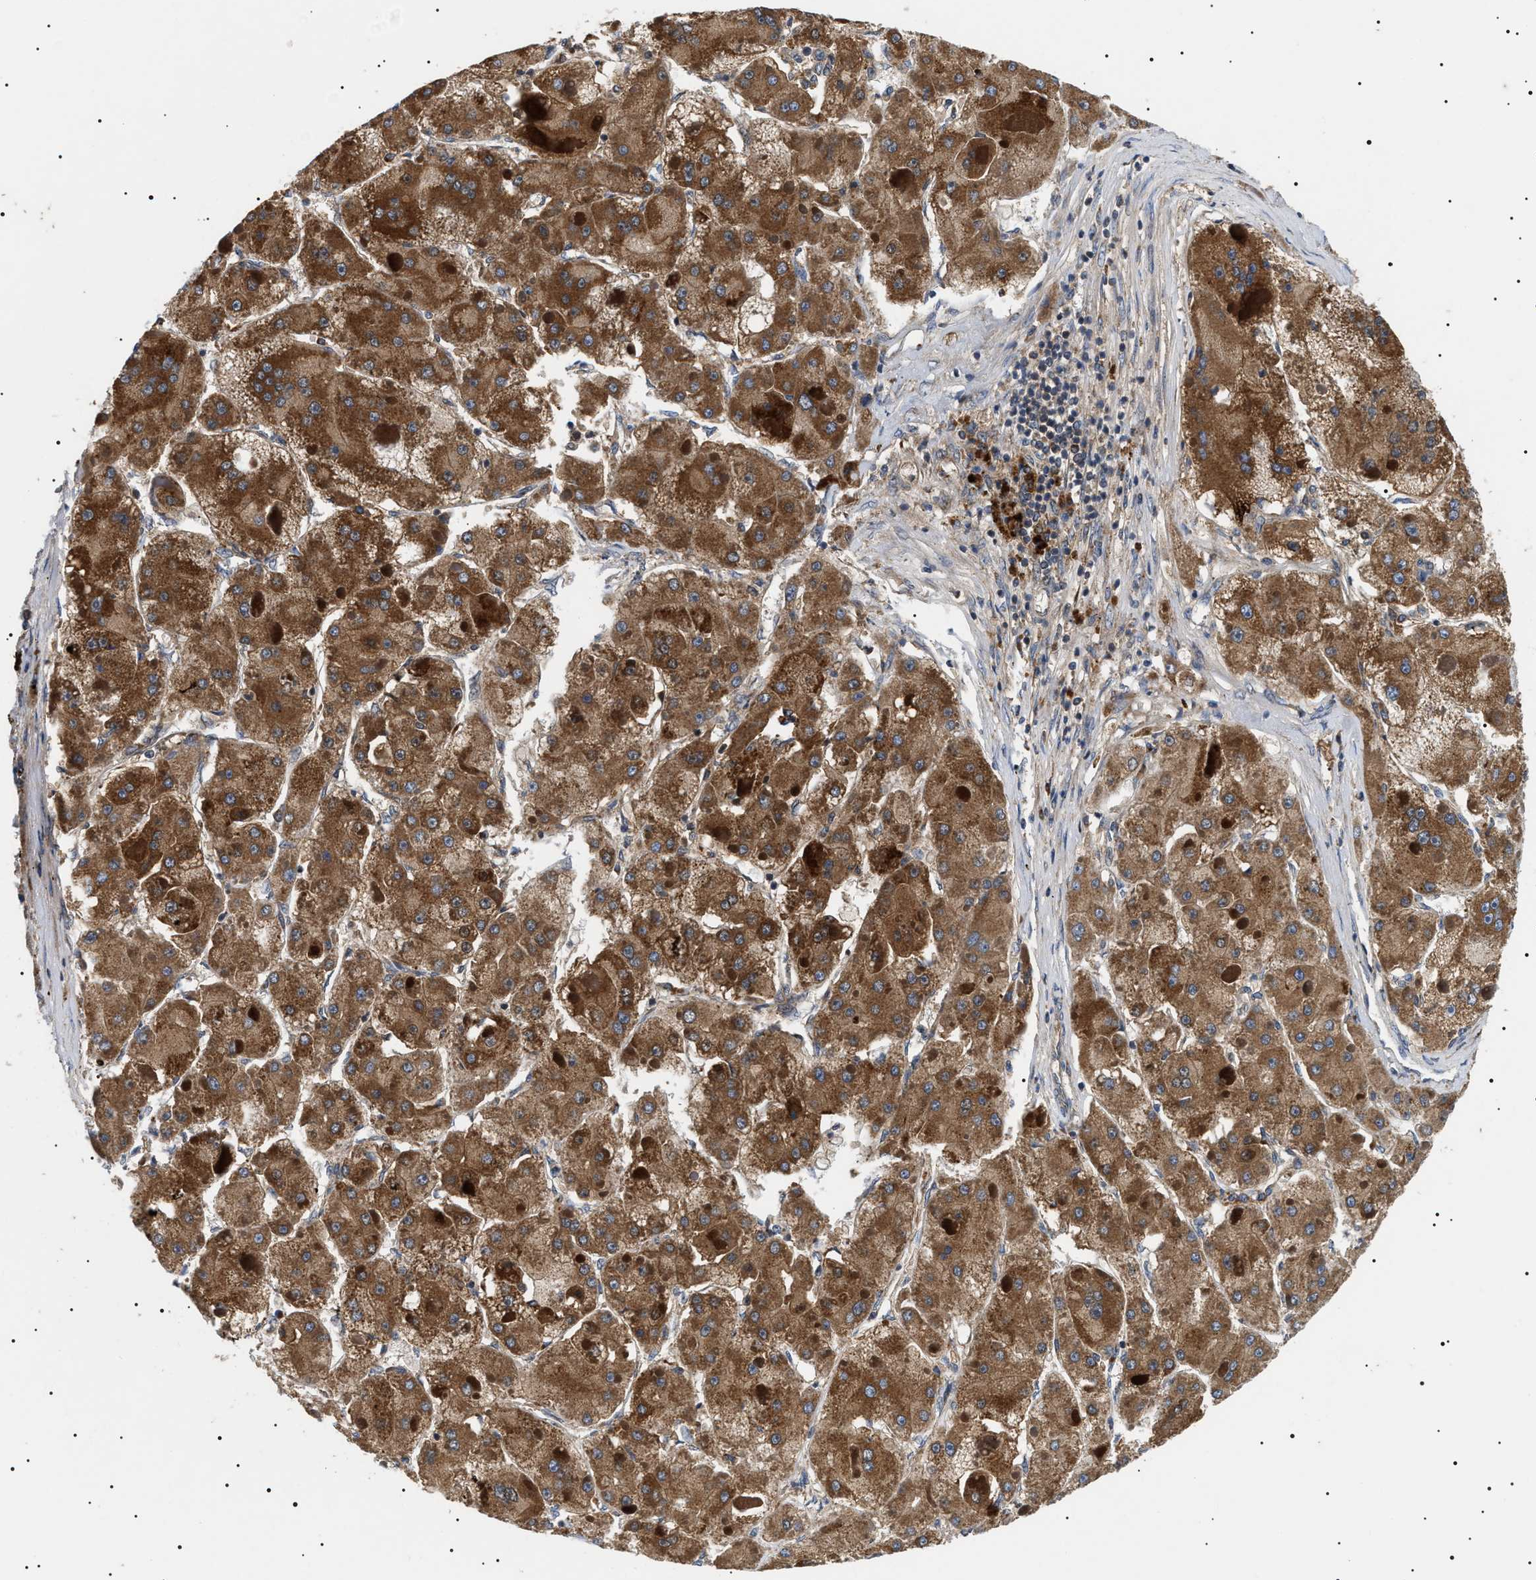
{"staining": {"intensity": "moderate", "quantity": ">75%", "location": "cytoplasmic/membranous"}, "tissue": "liver cancer", "cell_type": "Tumor cells", "image_type": "cancer", "snomed": [{"axis": "morphology", "description": "Carcinoma, Hepatocellular, NOS"}, {"axis": "topography", "description": "Liver"}], "caption": "High-magnification brightfield microscopy of liver cancer (hepatocellular carcinoma) stained with DAB (3,3'-diaminobenzidine) (brown) and counterstained with hematoxylin (blue). tumor cells exhibit moderate cytoplasmic/membranous expression is seen in about>75% of cells. (Stains: DAB (3,3'-diaminobenzidine) in brown, nuclei in blue, Microscopy: brightfield microscopy at high magnification).", "gene": "OXSM", "patient": {"sex": "female", "age": 73}}